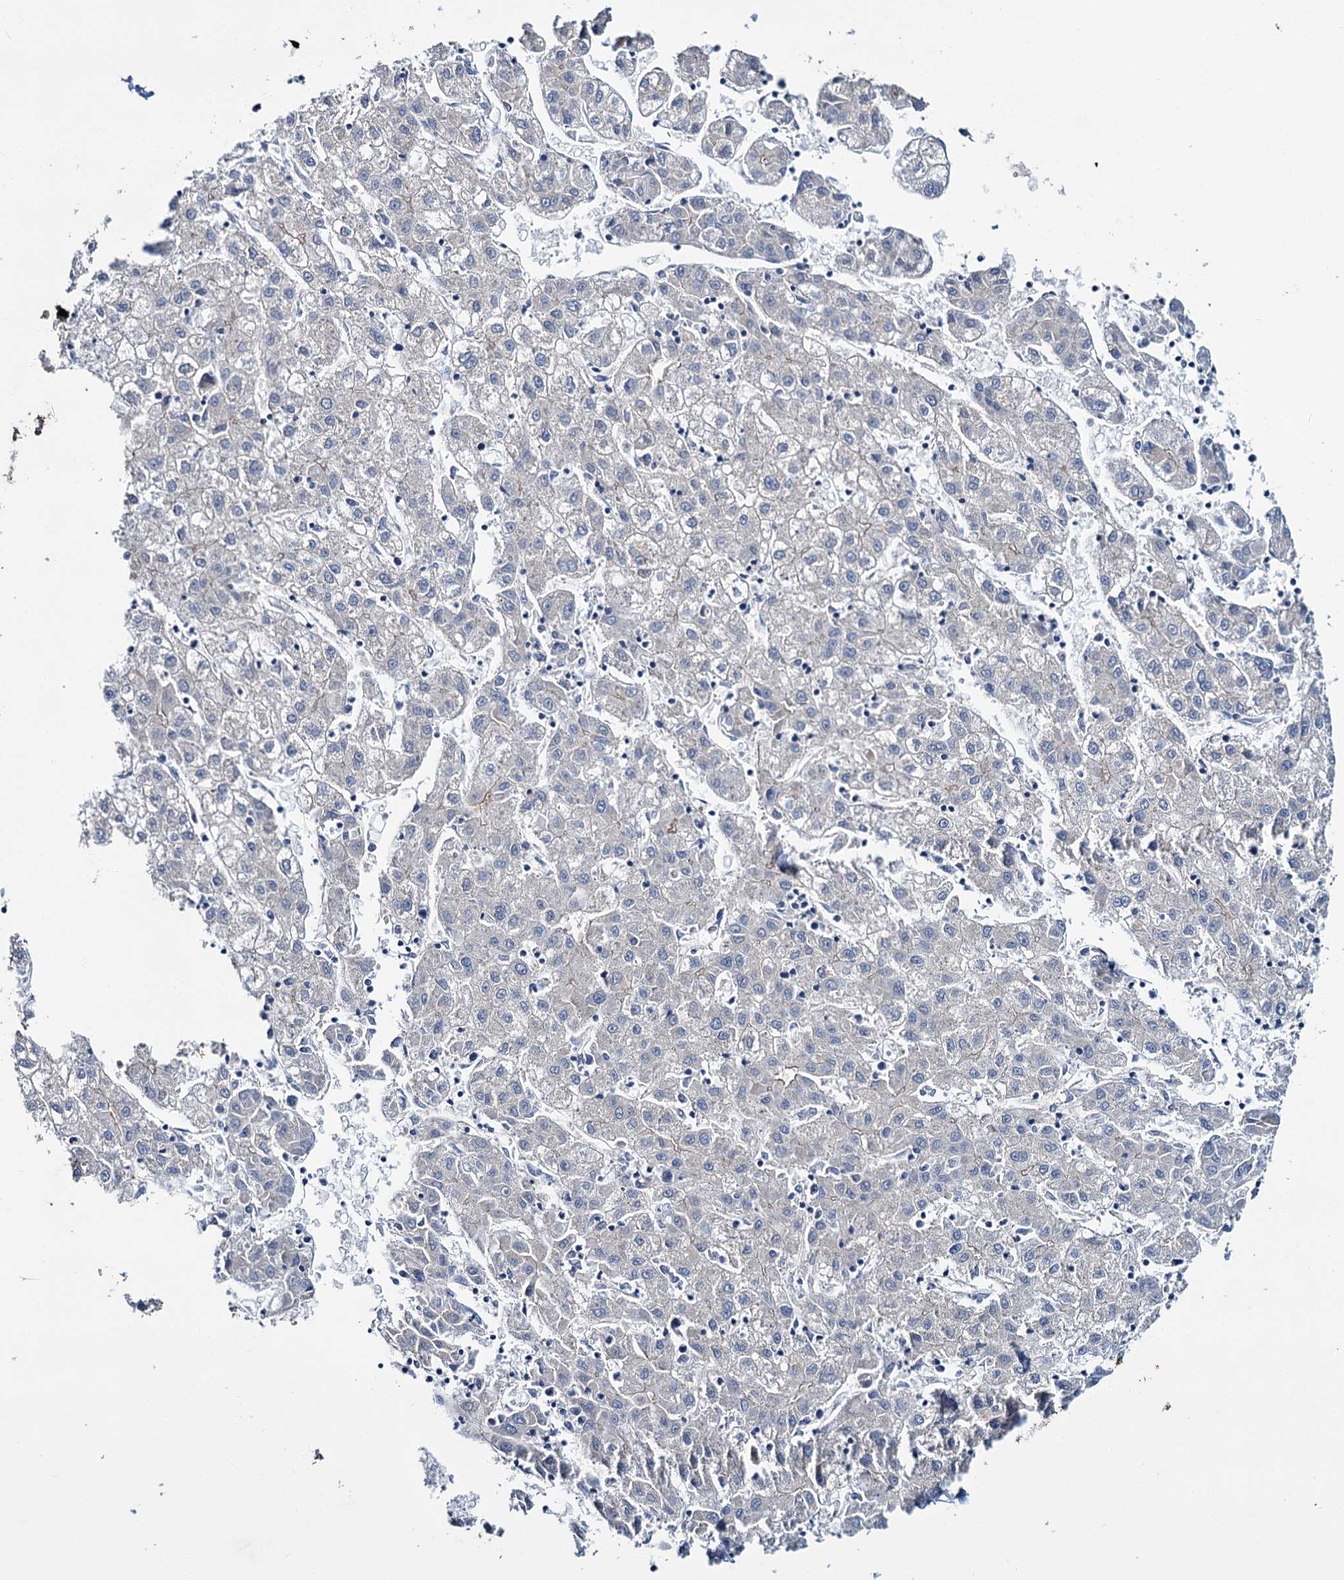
{"staining": {"intensity": "negative", "quantity": "none", "location": "none"}, "tissue": "liver cancer", "cell_type": "Tumor cells", "image_type": "cancer", "snomed": [{"axis": "morphology", "description": "Carcinoma, Hepatocellular, NOS"}, {"axis": "topography", "description": "Liver"}], "caption": "There is no significant staining in tumor cells of liver hepatocellular carcinoma.", "gene": "CEP295", "patient": {"sex": "male", "age": 72}}